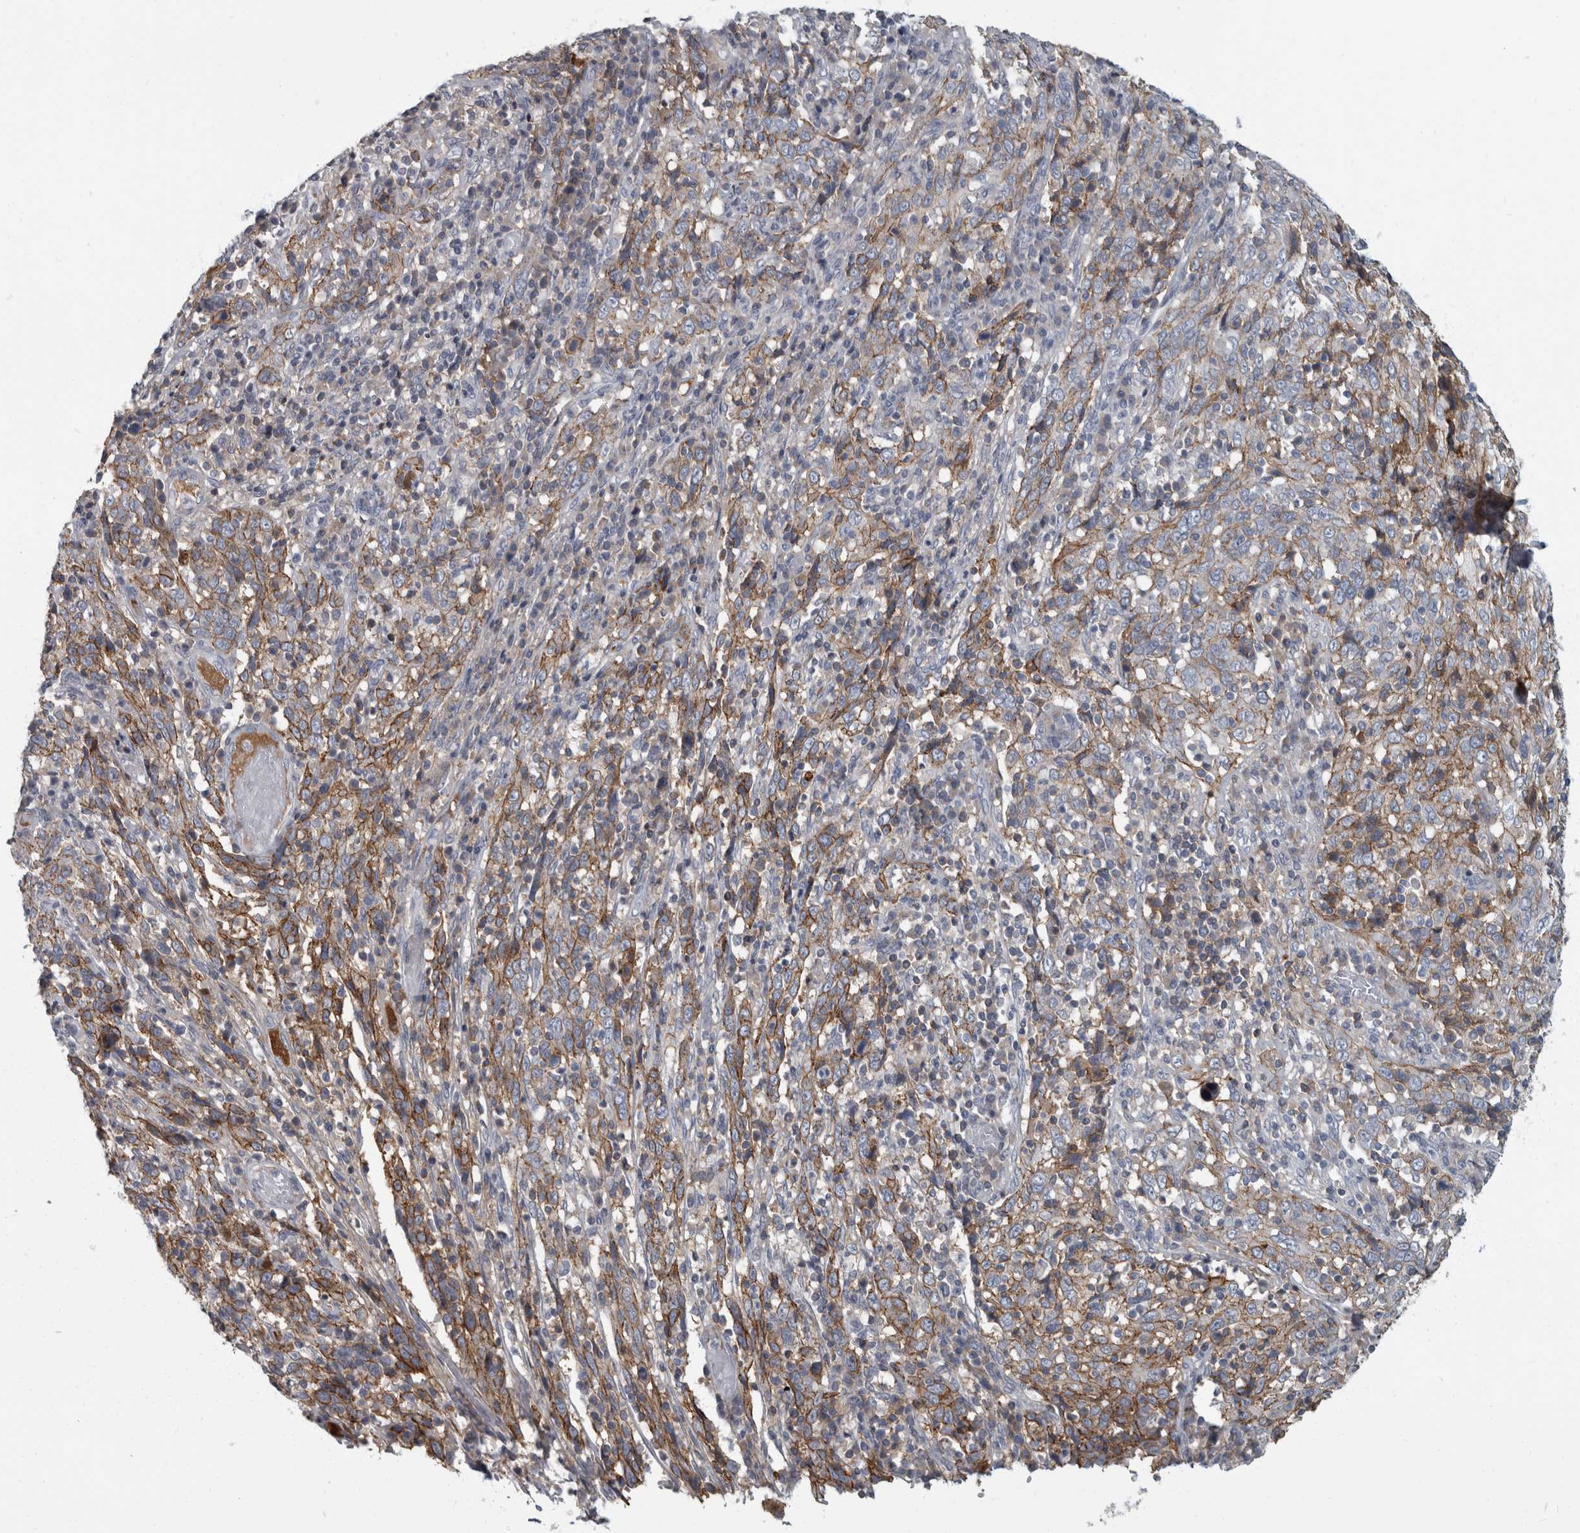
{"staining": {"intensity": "strong", "quantity": "25%-75%", "location": "cytoplasmic/membranous"}, "tissue": "cervical cancer", "cell_type": "Tumor cells", "image_type": "cancer", "snomed": [{"axis": "morphology", "description": "Squamous cell carcinoma, NOS"}, {"axis": "topography", "description": "Cervix"}], "caption": "This is an image of immunohistochemistry staining of cervical squamous cell carcinoma, which shows strong expression in the cytoplasmic/membranous of tumor cells.", "gene": "DSG2", "patient": {"sex": "female", "age": 46}}